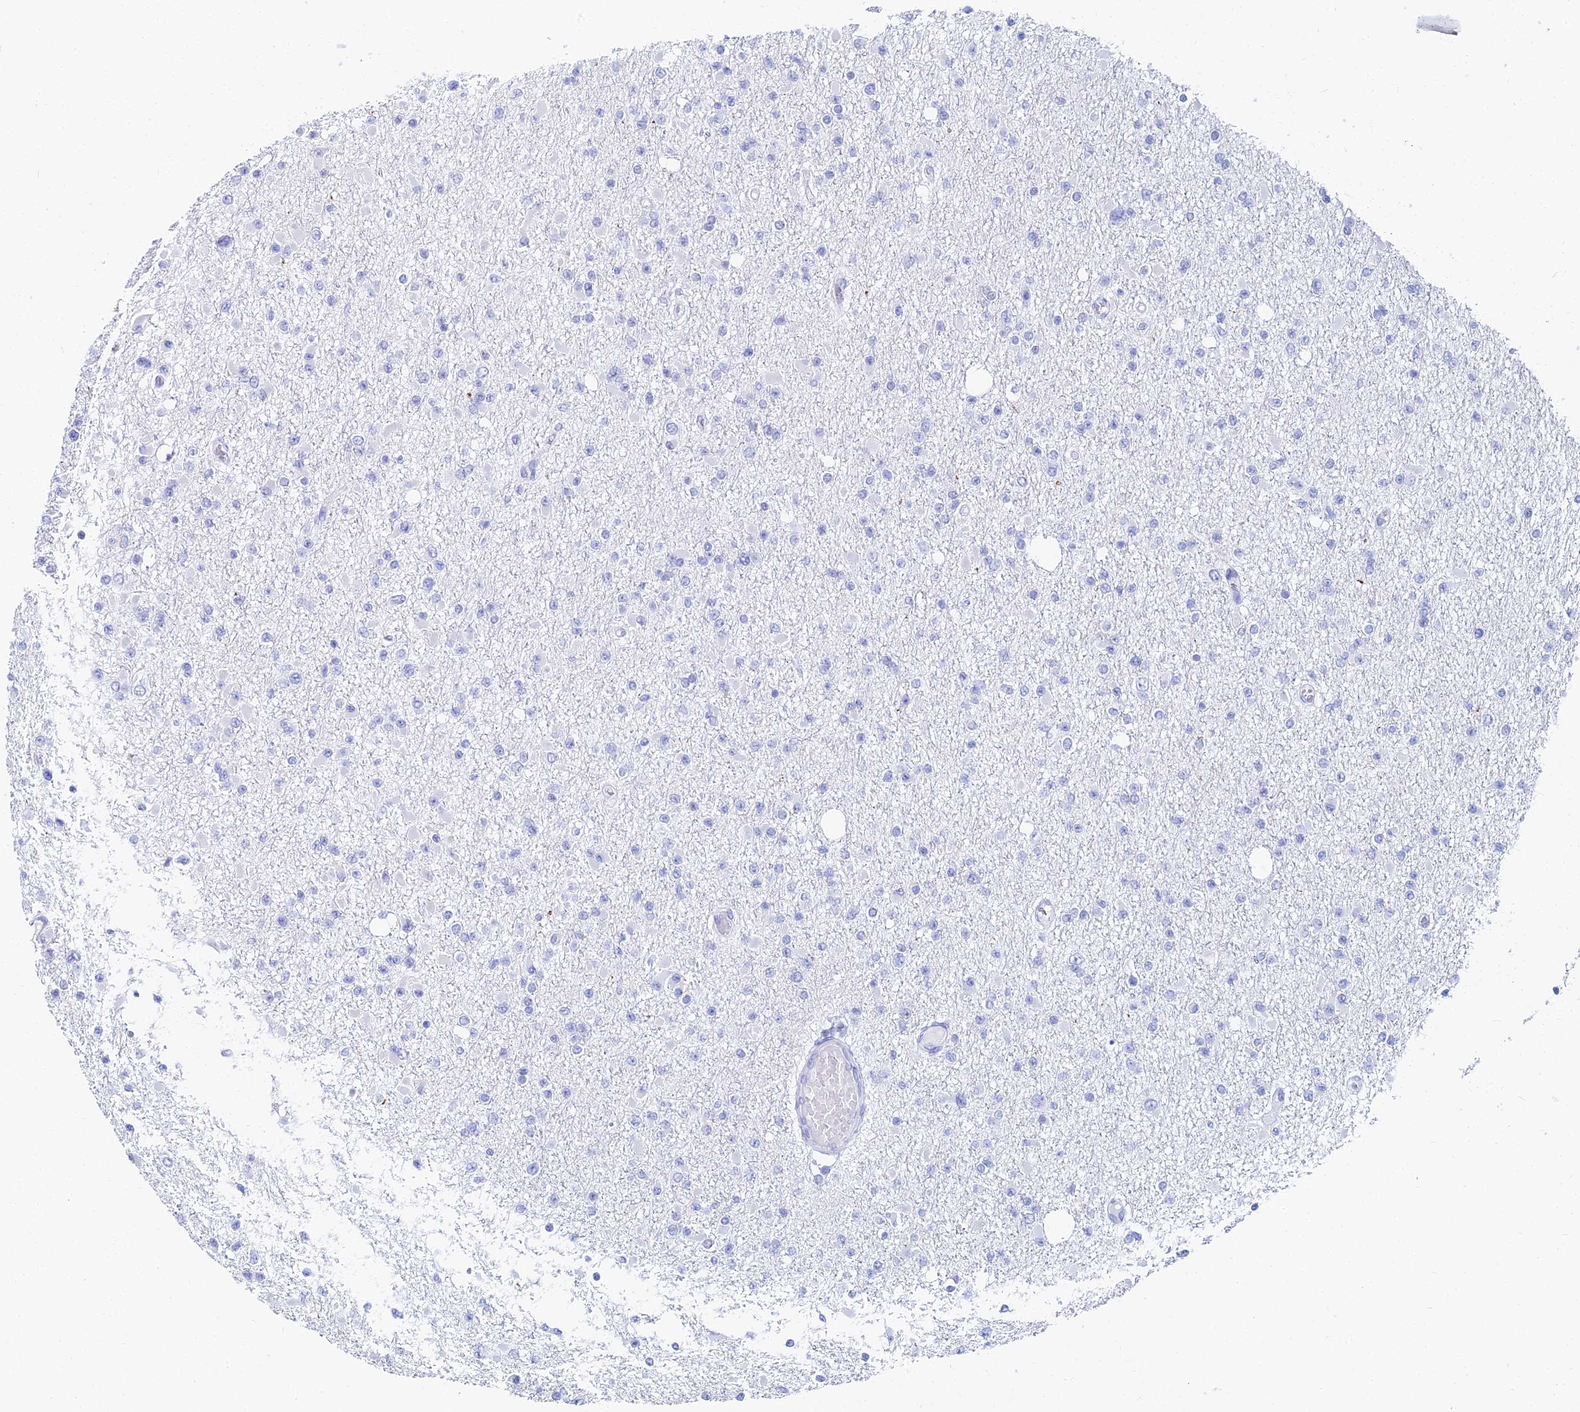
{"staining": {"intensity": "negative", "quantity": "none", "location": "none"}, "tissue": "glioma", "cell_type": "Tumor cells", "image_type": "cancer", "snomed": [{"axis": "morphology", "description": "Glioma, malignant, Low grade"}, {"axis": "topography", "description": "Brain"}], "caption": "Photomicrograph shows no protein positivity in tumor cells of glioma tissue. The staining was performed using DAB to visualize the protein expression in brown, while the nuclei were stained in blue with hematoxylin (Magnification: 20x).", "gene": "HSPA1L", "patient": {"sex": "female", "age": 22}}